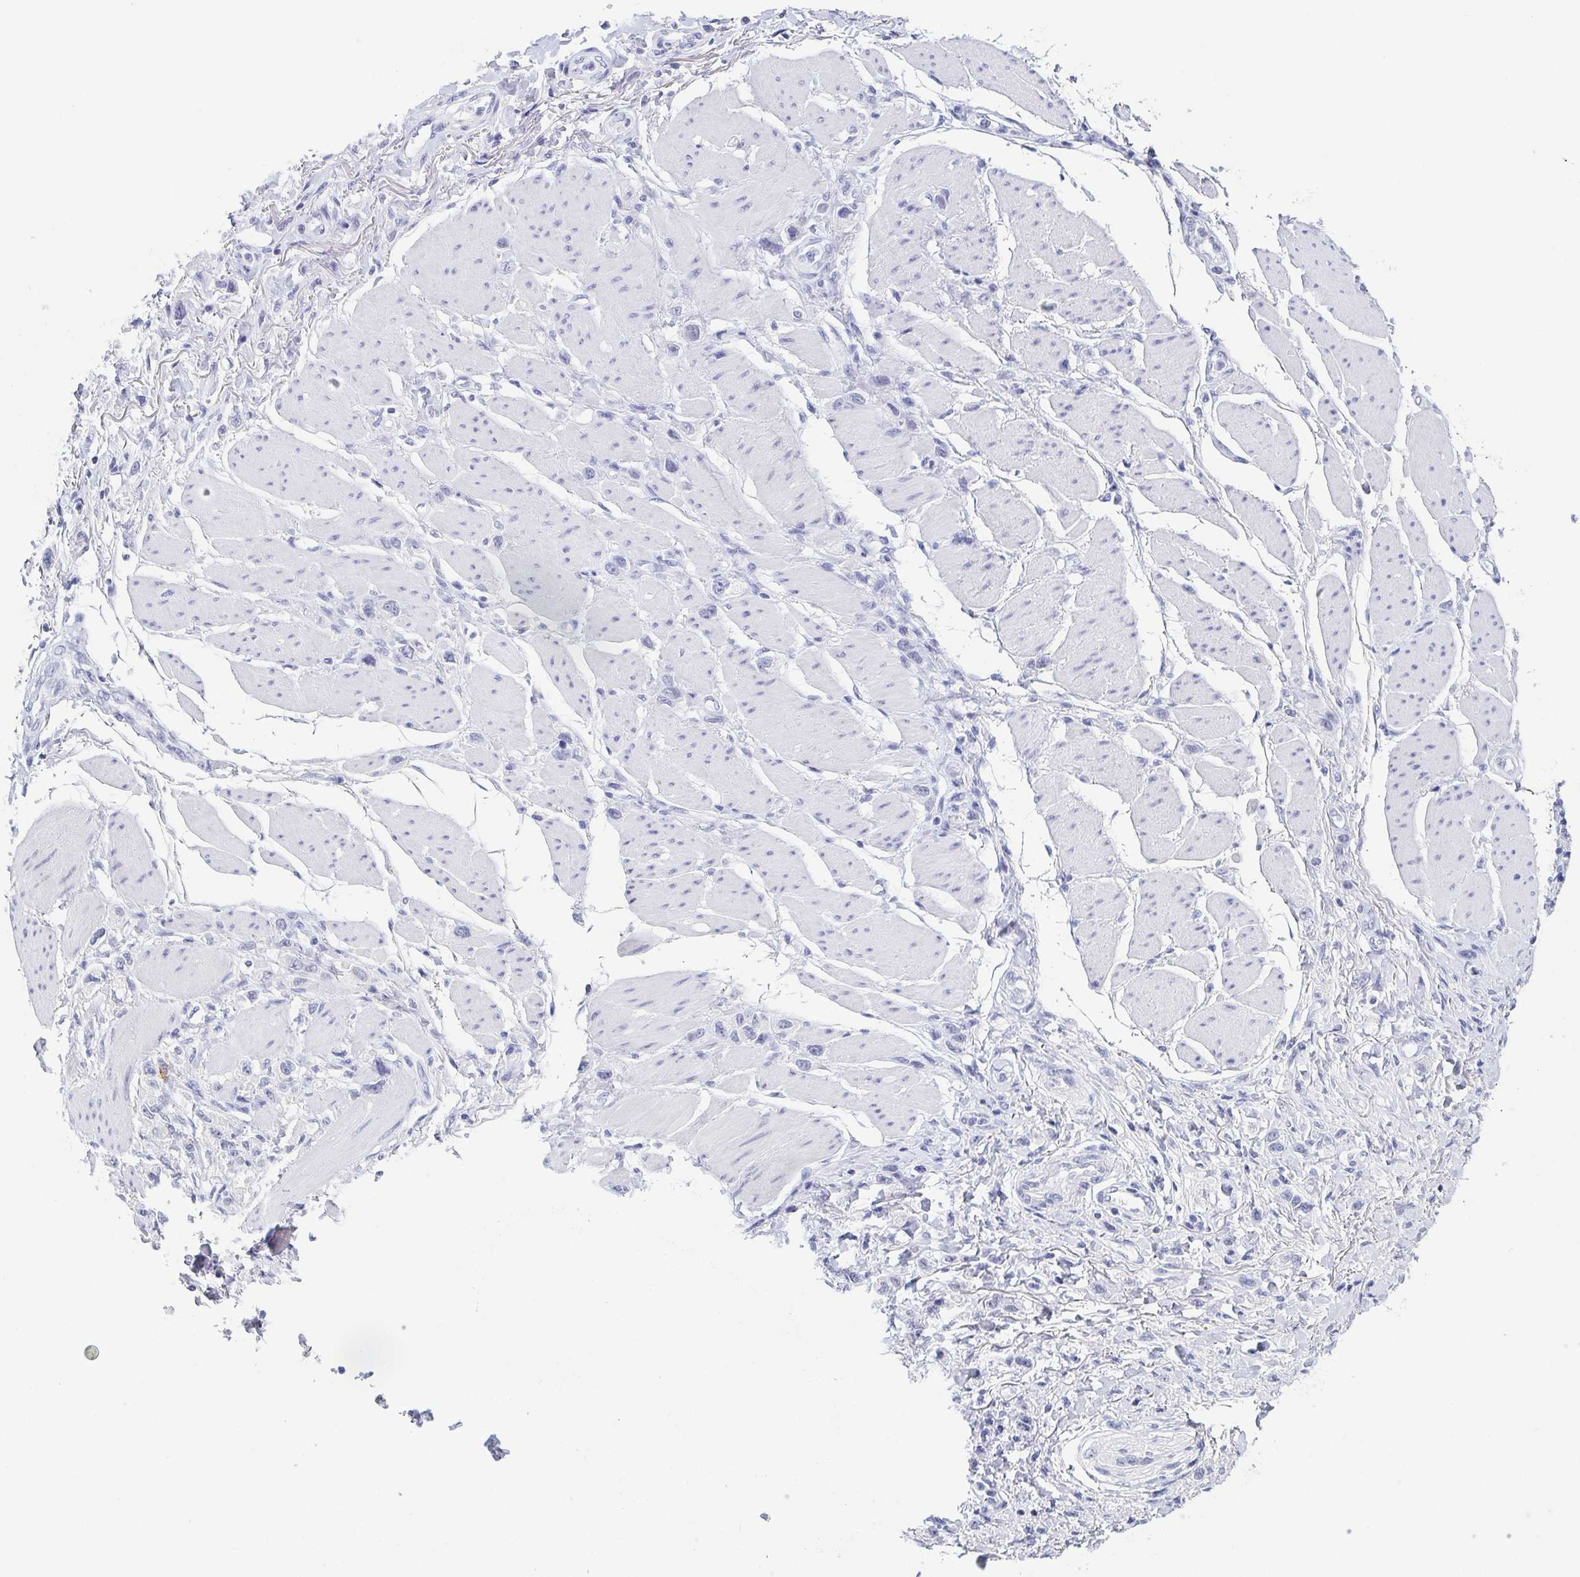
{"staining": {"intensity": "negative", "quantity": "none", "location": "none"}, "tissue": "stomach cancer", "cell_type": "Tumor cells", "image_type": "cancer", "snomed": [{"axis": "morphology", "description": "Adenocarcinoma, NOS"}, {"axis": "topography", "description": "Stomach"}], "caption": "DAB (3,3'-diaminobenzidine) immunohistochemical staining of stomach cancer demonstrates no significant expression in tumor cells. (Immunohistochemistry (ihc), brightfield microscopy, high magnification).", "gene": "REG4", "patient": {"sex": "female", "age": 65}}